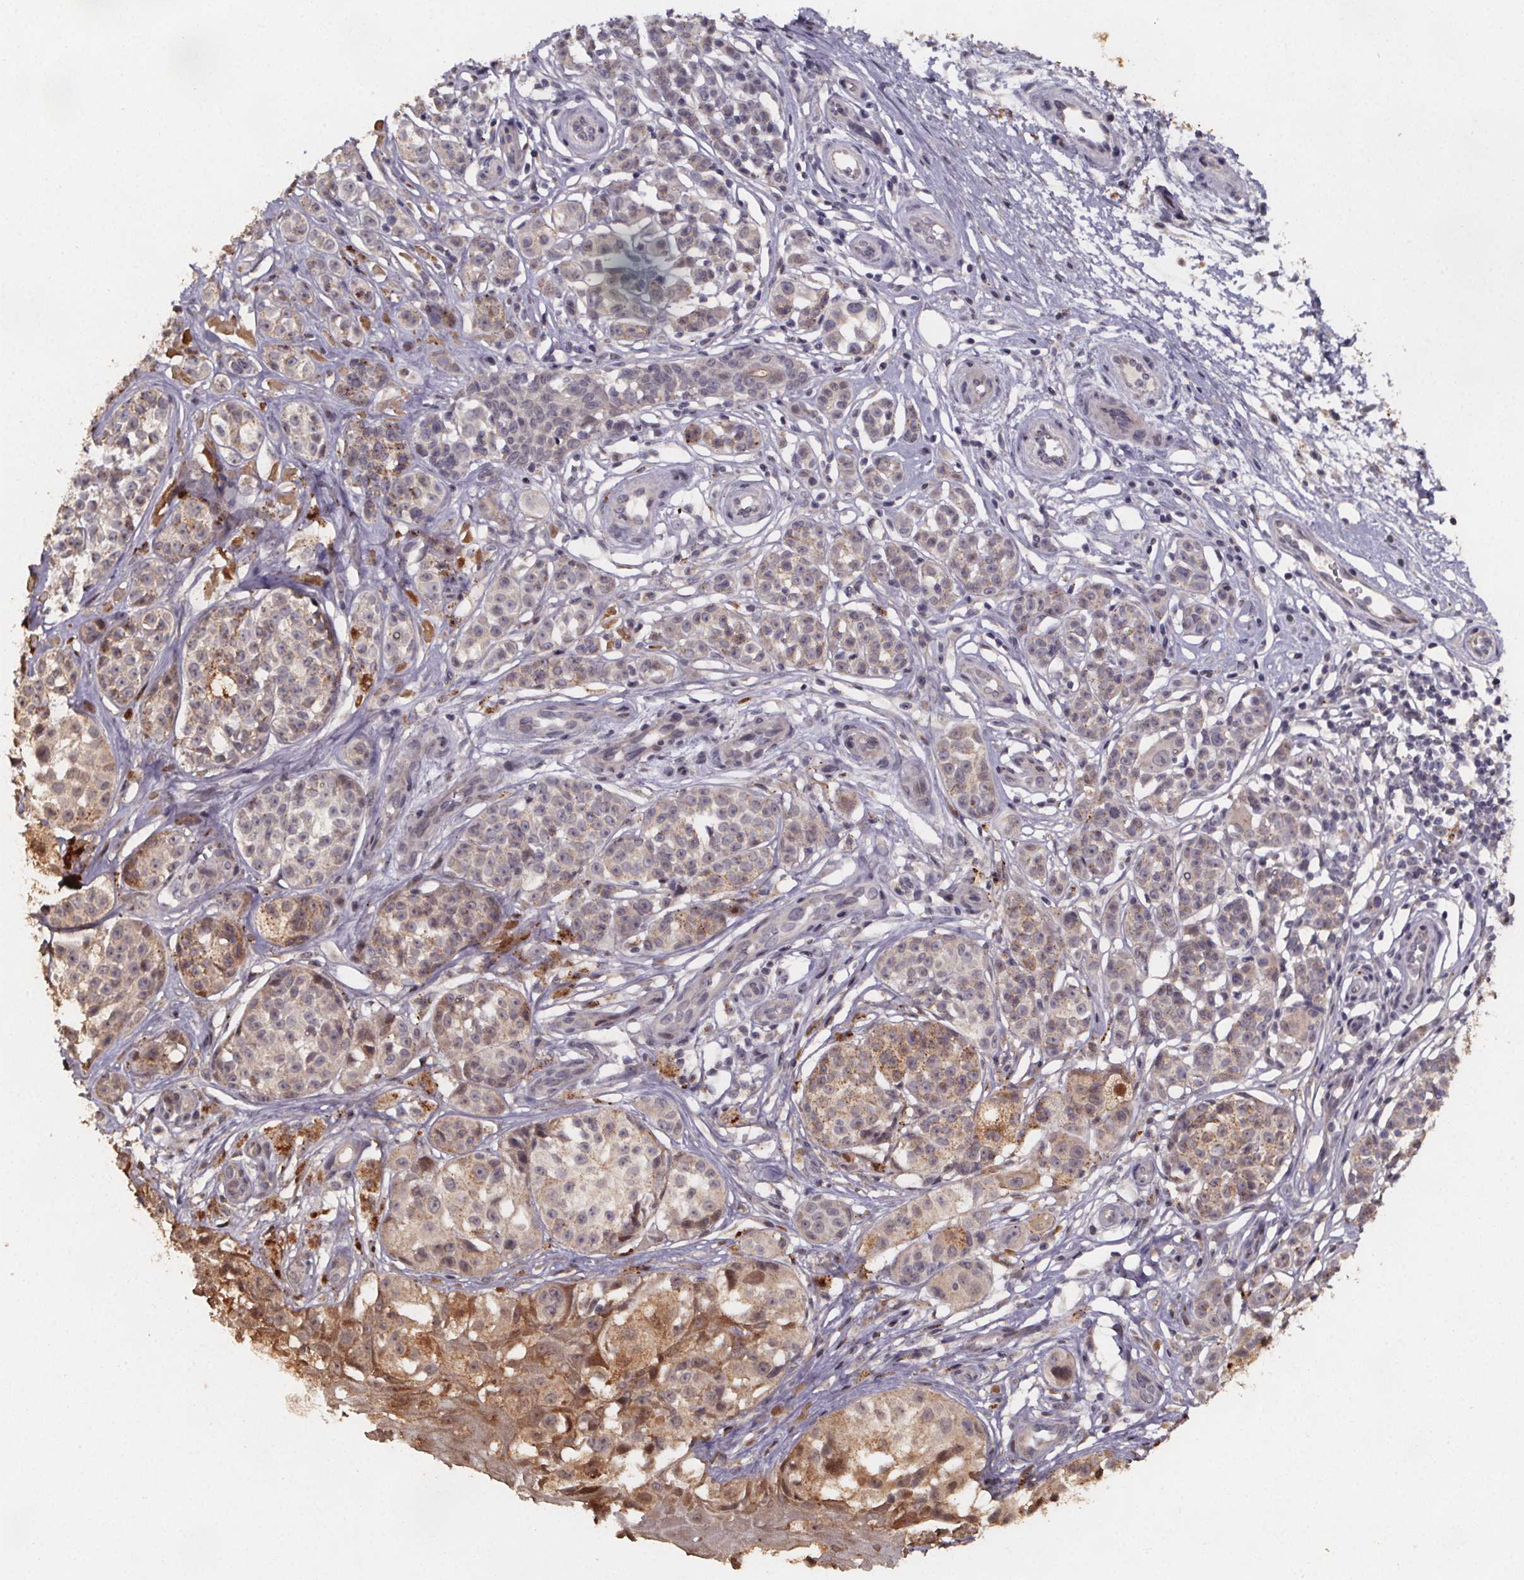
{"staining": {"intensity": "moderate", "quantity": "<25%", "location": "cytoplasmic/membranous"}, "tissue": "melanoma", "cell_type": "Tumor cells", "image_type": "cancer", "snomed": [{"axis": "morphology", "description": "Malignant melanoma, NOS"}, {"axis": "topography", "description": "Skin"}], "caption": "Melanoma stained with a brown dye exhibits moderate cytoplasmic/membranous positive staining in about <25% of tumor cells.", "gene": "ZNF879", "patient": {"sex": "female", "age": 90}}